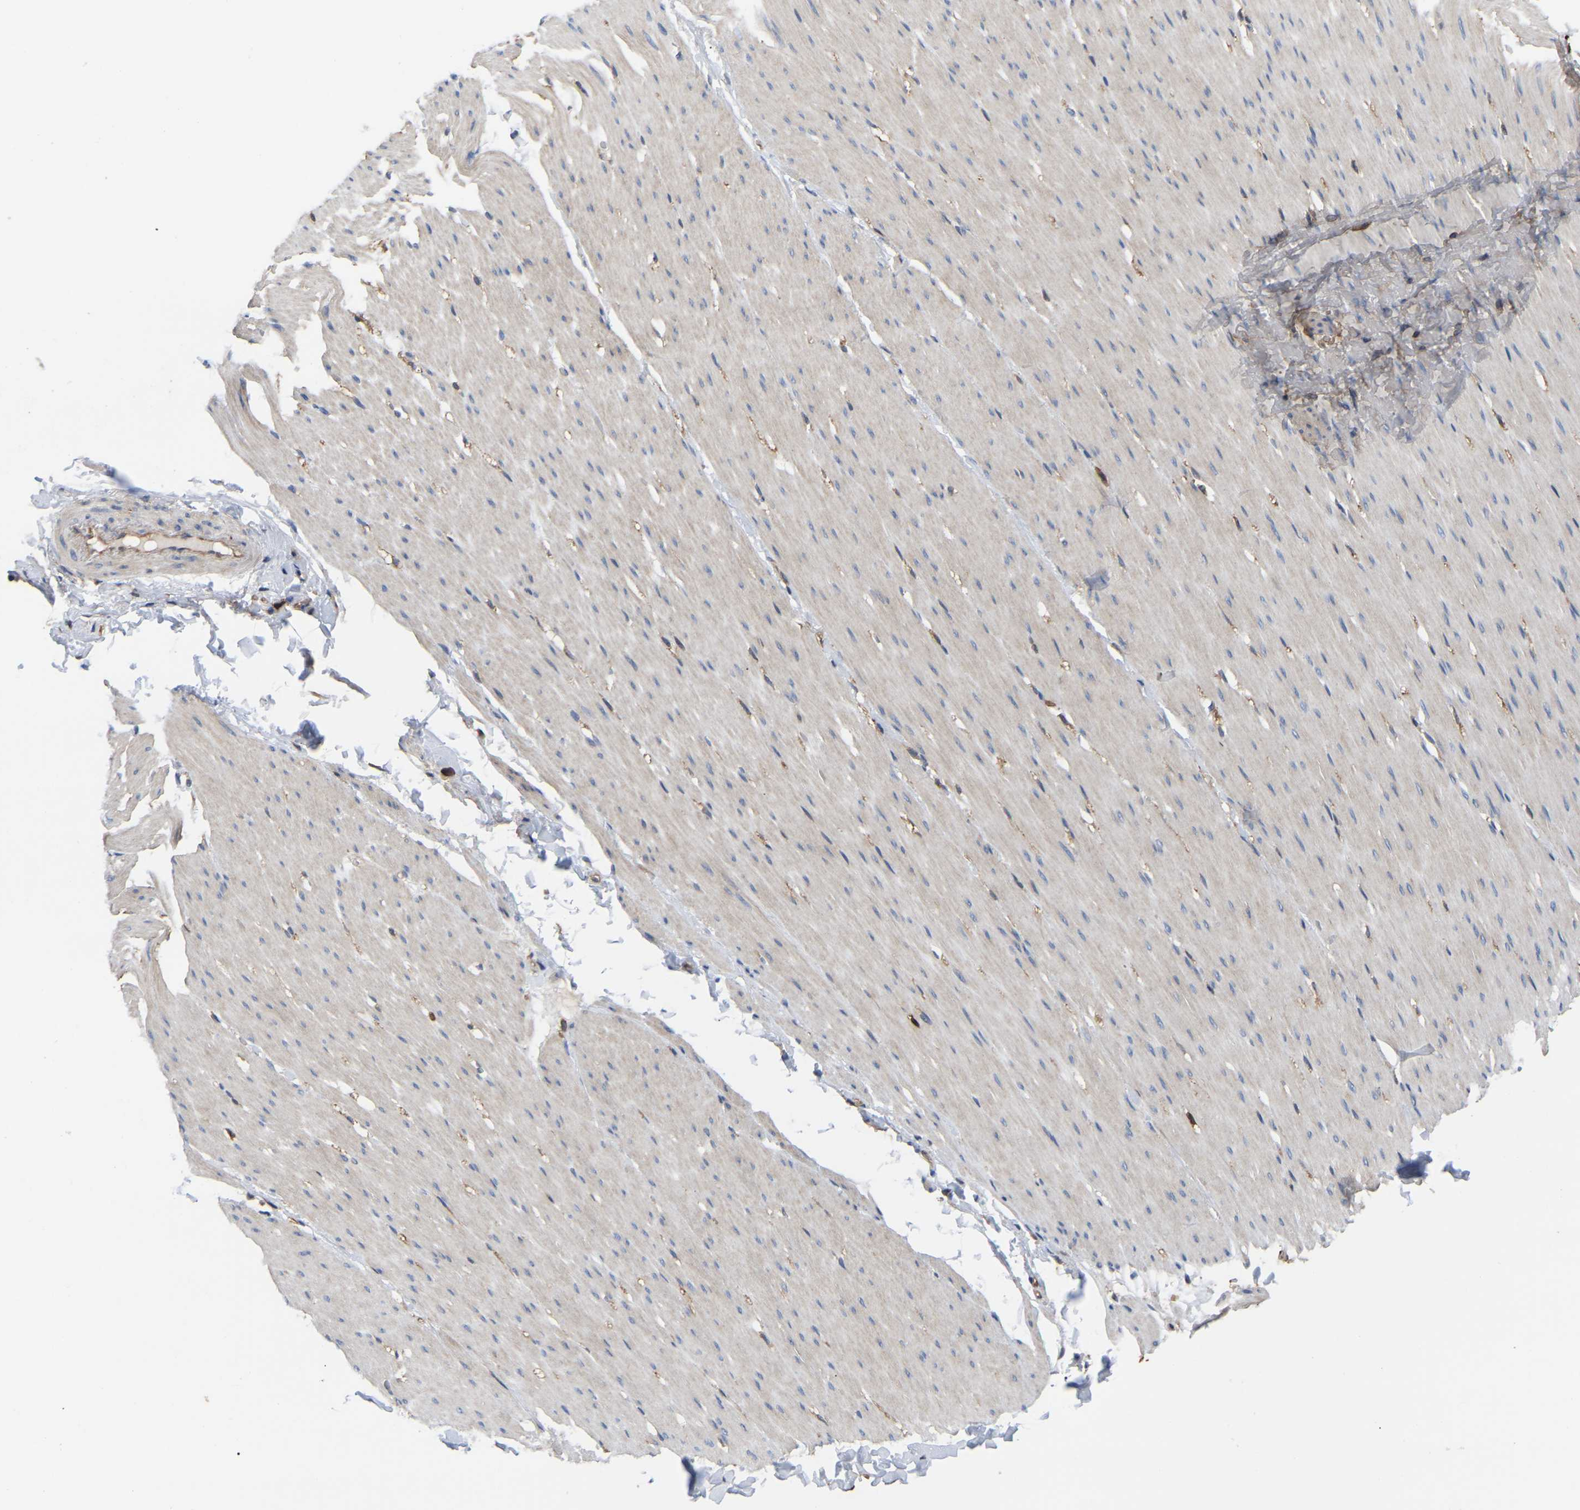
{"staining": {"intensity": "weak", "quantity": "<25%", "location": "cytoplasmic/membranous"}, "tissue": "smooth muscle", "cell_type": "Smooth muscle cells", "image_type": "normal", "snomed": [{"axis": "morphology", "description": "Normal tissue, NOS"}, {"axis": "topography", "description": "Smooth muscle"}, {"axis": "topography", "description": "Colon"}], "caption": "Normal smooth muscle was stained to show a protein in brown. There is no significant staining in smooth muscle cells.", "gene": "CIT", "patient": {"sex": "male", "age": 67}}